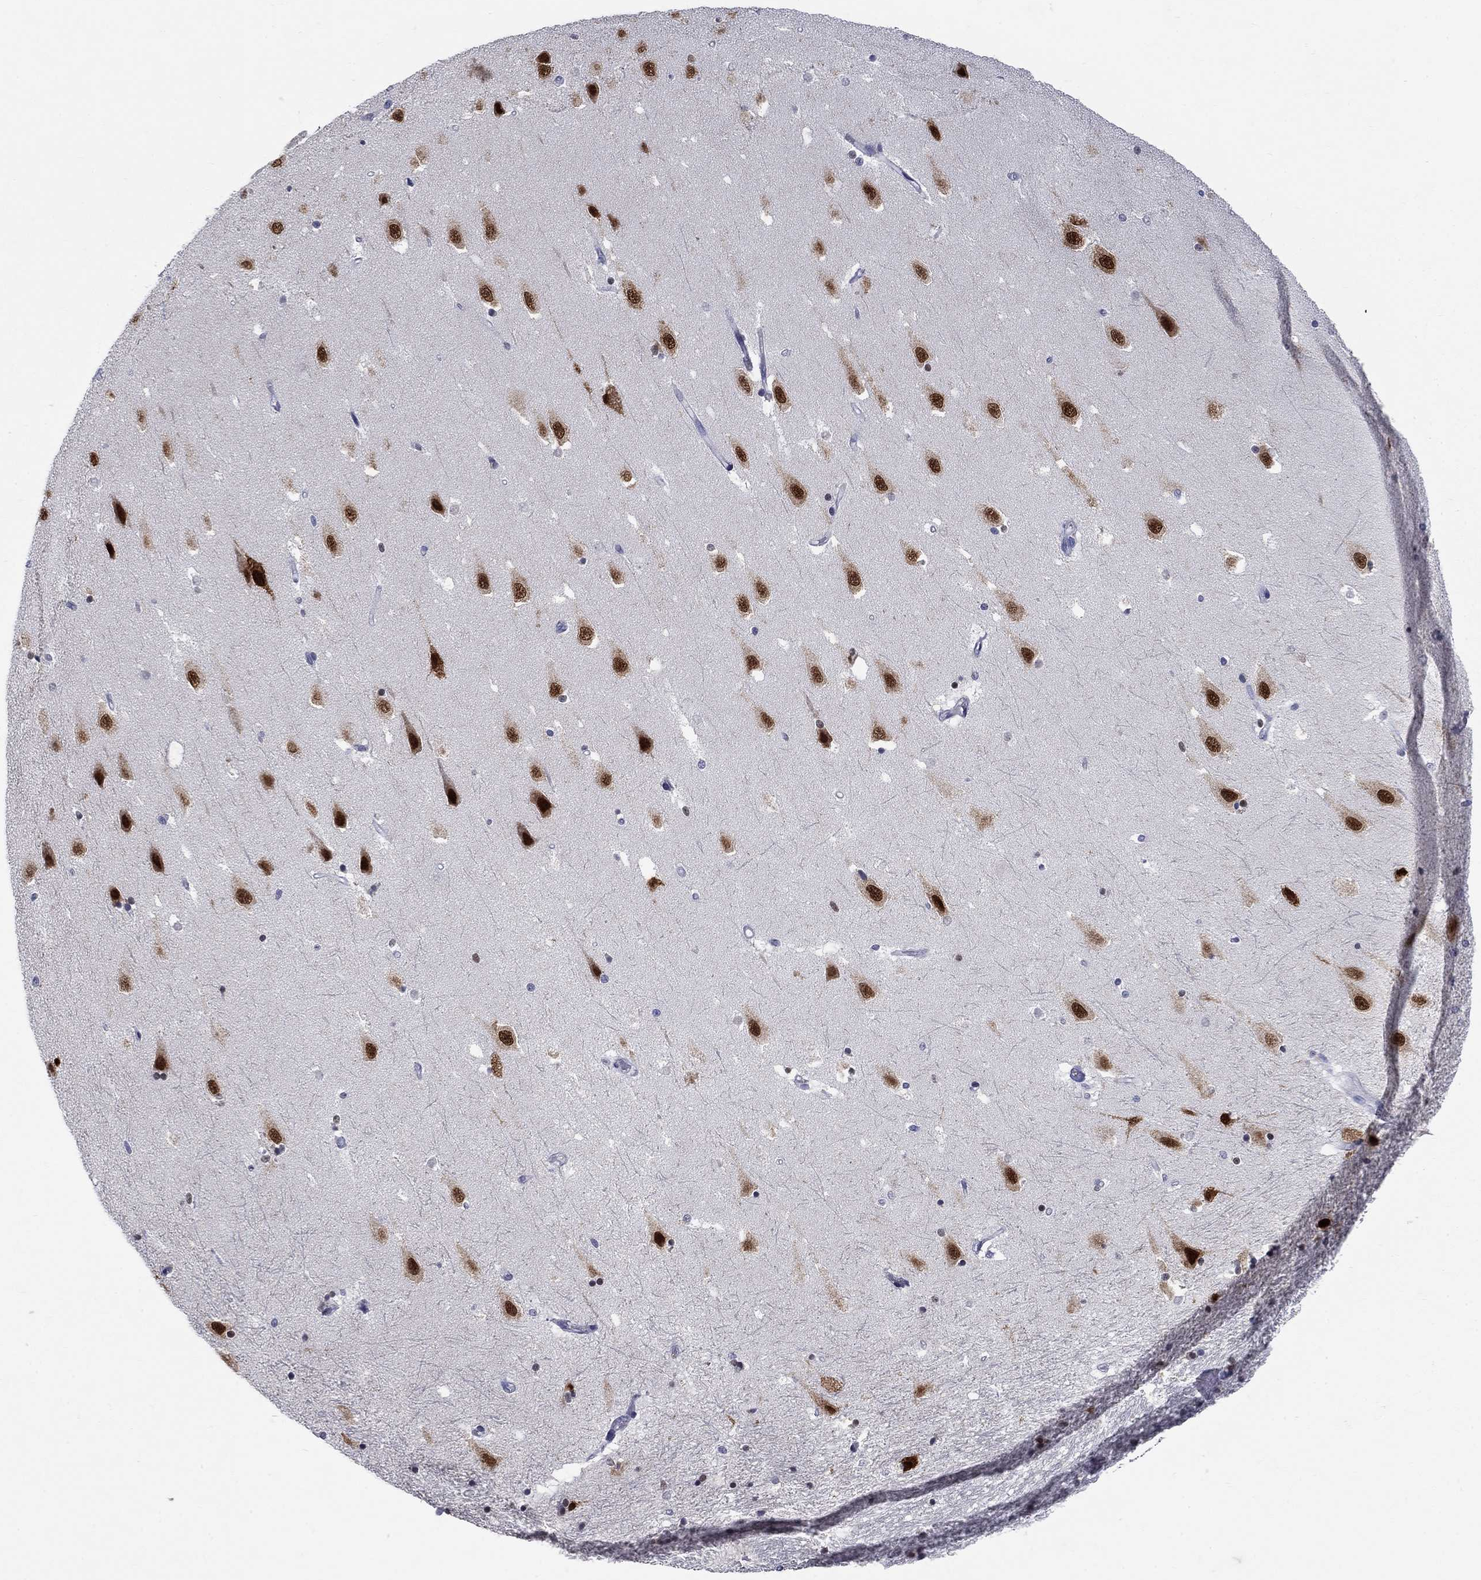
{"staining": {"intensity": "moderate", "quantity": "<25%", "location": "nuclear"}, "tissue": "hippocampus", "cell_type": "Glial cells", "image_type": "normal", "snomed": [{"axis": "morphology", "description": "Normal tissue, NOS"}, {"axis": "topography", "description": "Hippocampus"}], "caption": "DAB immunohistochemical staining of normal hippocampus shows moderate nuclear protein expression in about <25% of glial cells.", "gene": "ELAVL4", "patient": {"sex": "male", "age": 49}}